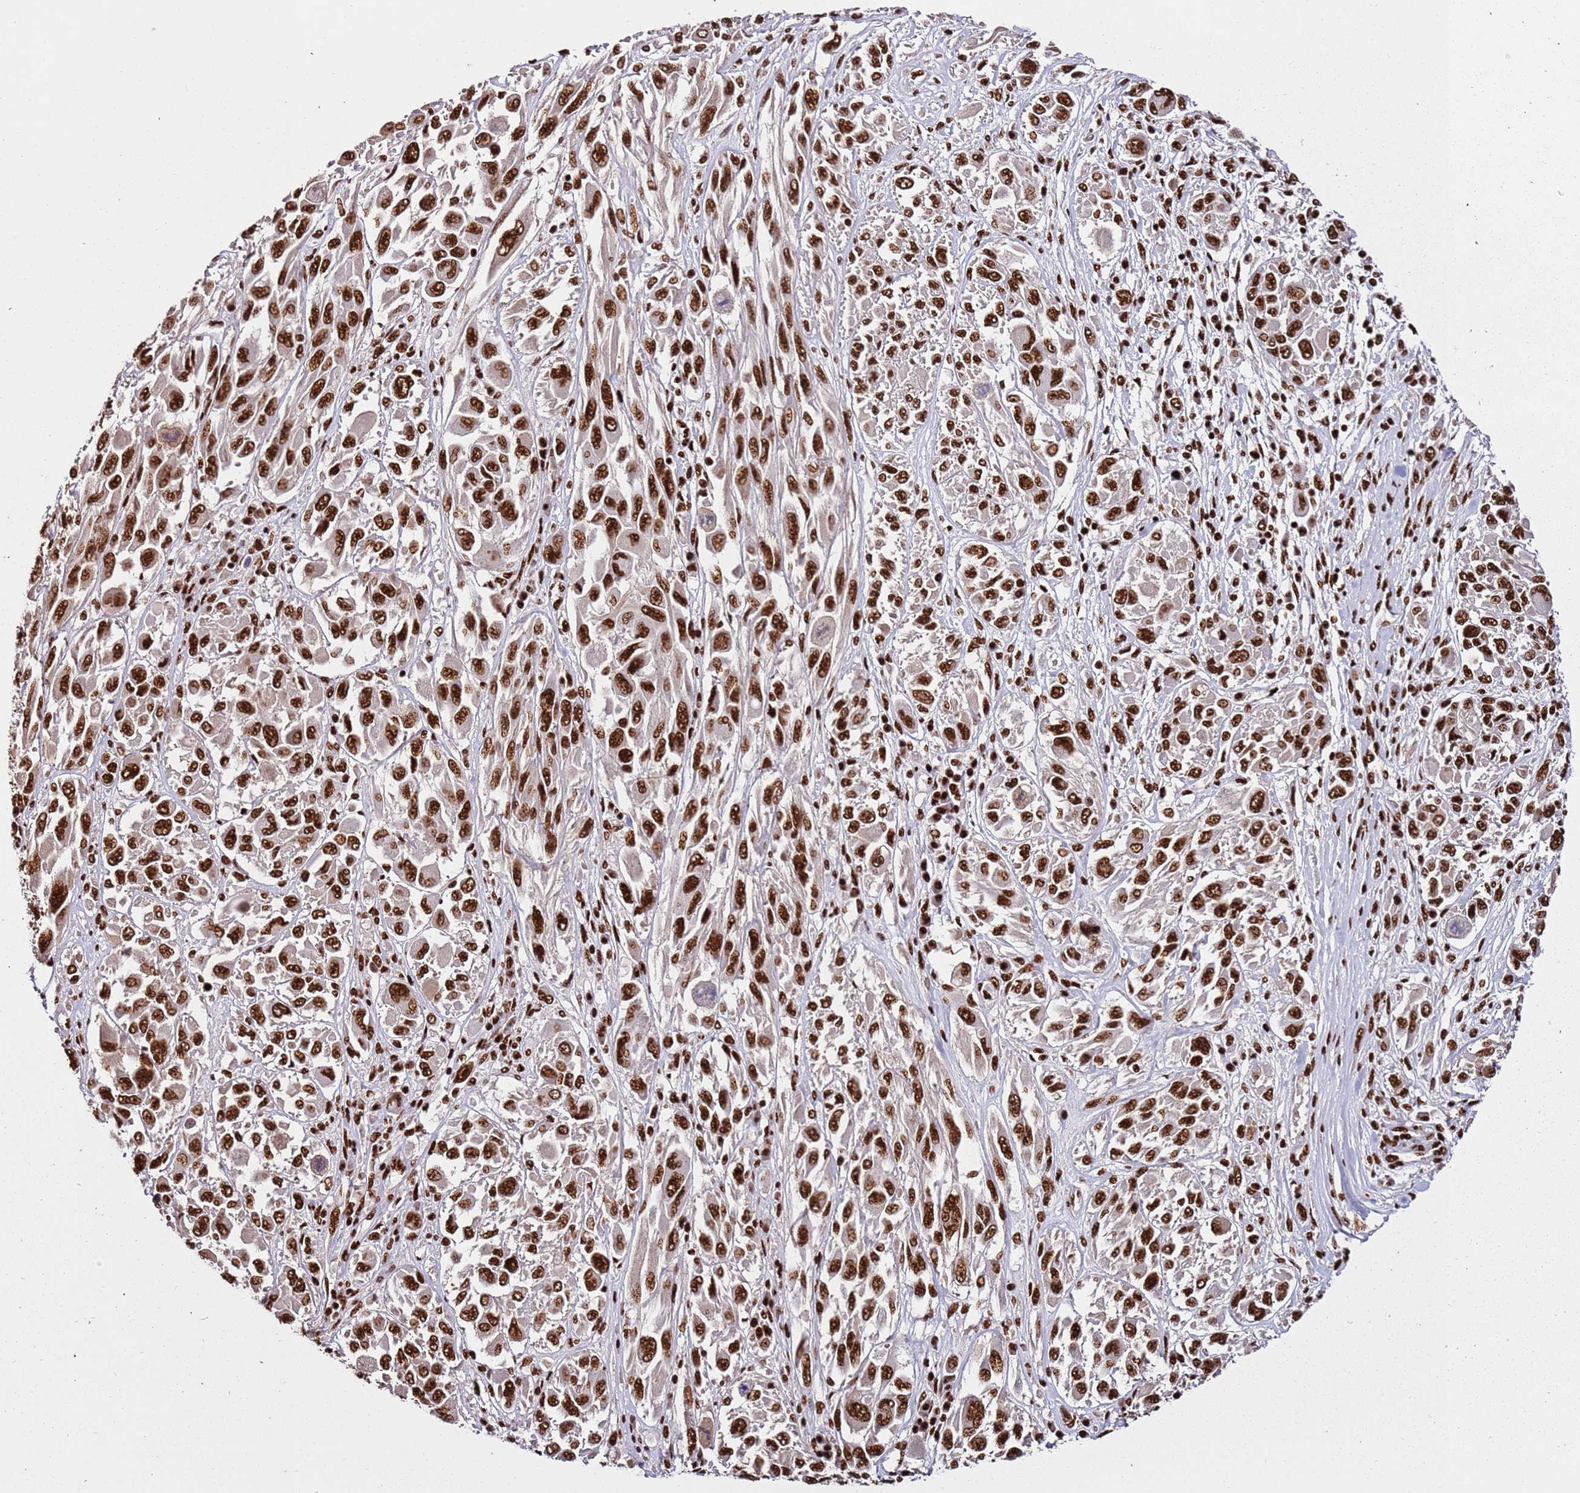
{"staining": {"intensity": "strong", "quantity": ">75%", "location": "nuclear"}, "tissue": "melanoma", "cell_type": "Tumor cells", "image_type": "cancer", "snomed": [{"axis": "morphology", "description": "Malignant melanoma, NOS"}, {"axis": "topography", "description": "Skin"}], "caption": "A brown stain shows strong nuclear expression of a protein in malignant melanoma tumor cells.", "gene": "C6orf226", "patient": {"sex": "female", "age": 91}}